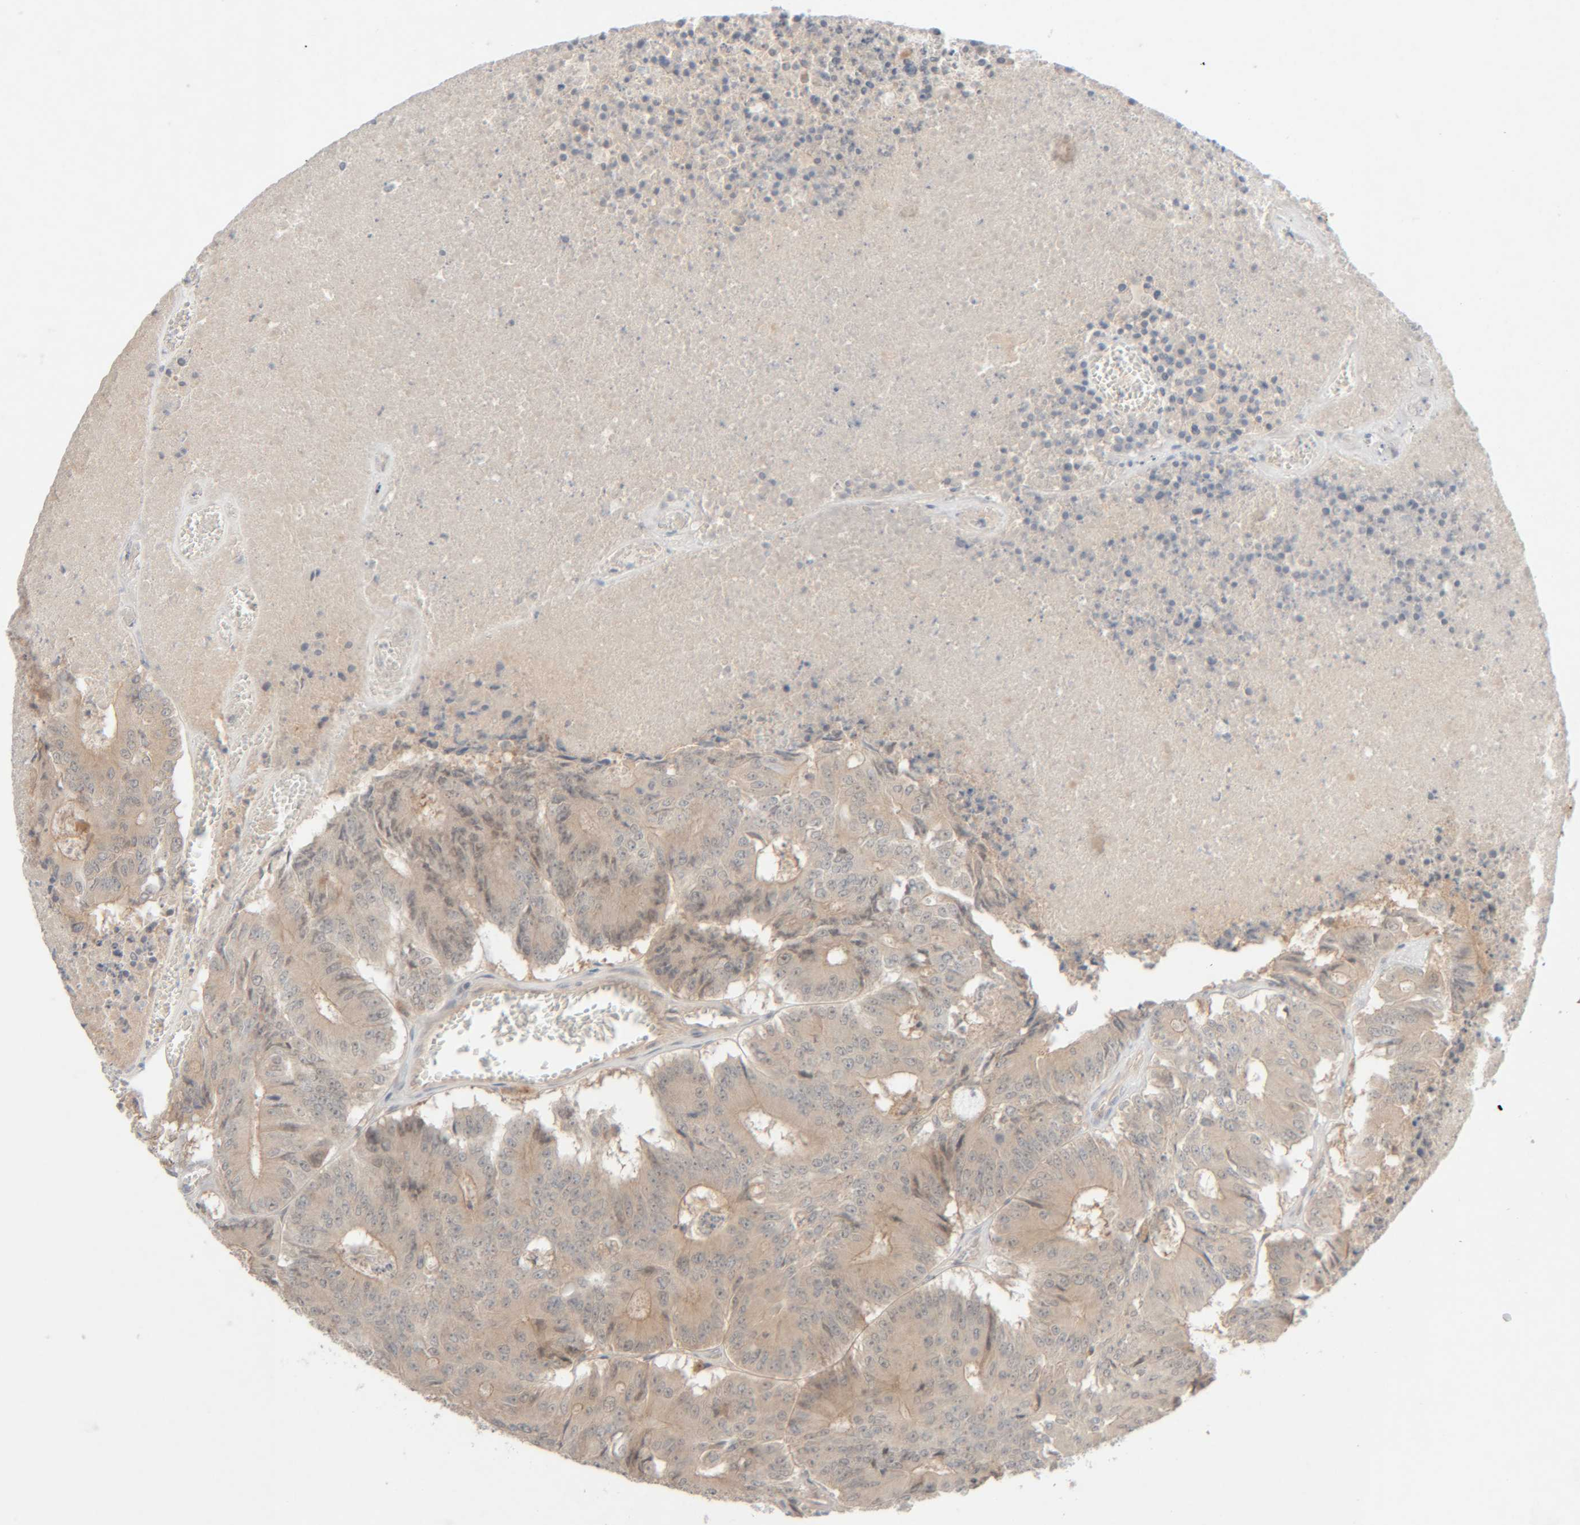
{"staining": {"intensity": "weak", "quantity": "<25%", "location": "cytoplasmic/membranous"}, "tissue": "colorectal cancer", "cell_type": "Tumor cells", "image_type": "cancer", "snomed": [{"axis": "morphology", "description": "Adenocarcinoma, NOS"}, {"axis": "topography", "description": "Colon"}], "caption": "There is no significant expression in tumor cells of colorectal adenocarcinoma.", "gene": "CHKA", "patient": {"sex": "male", "age": 87}}